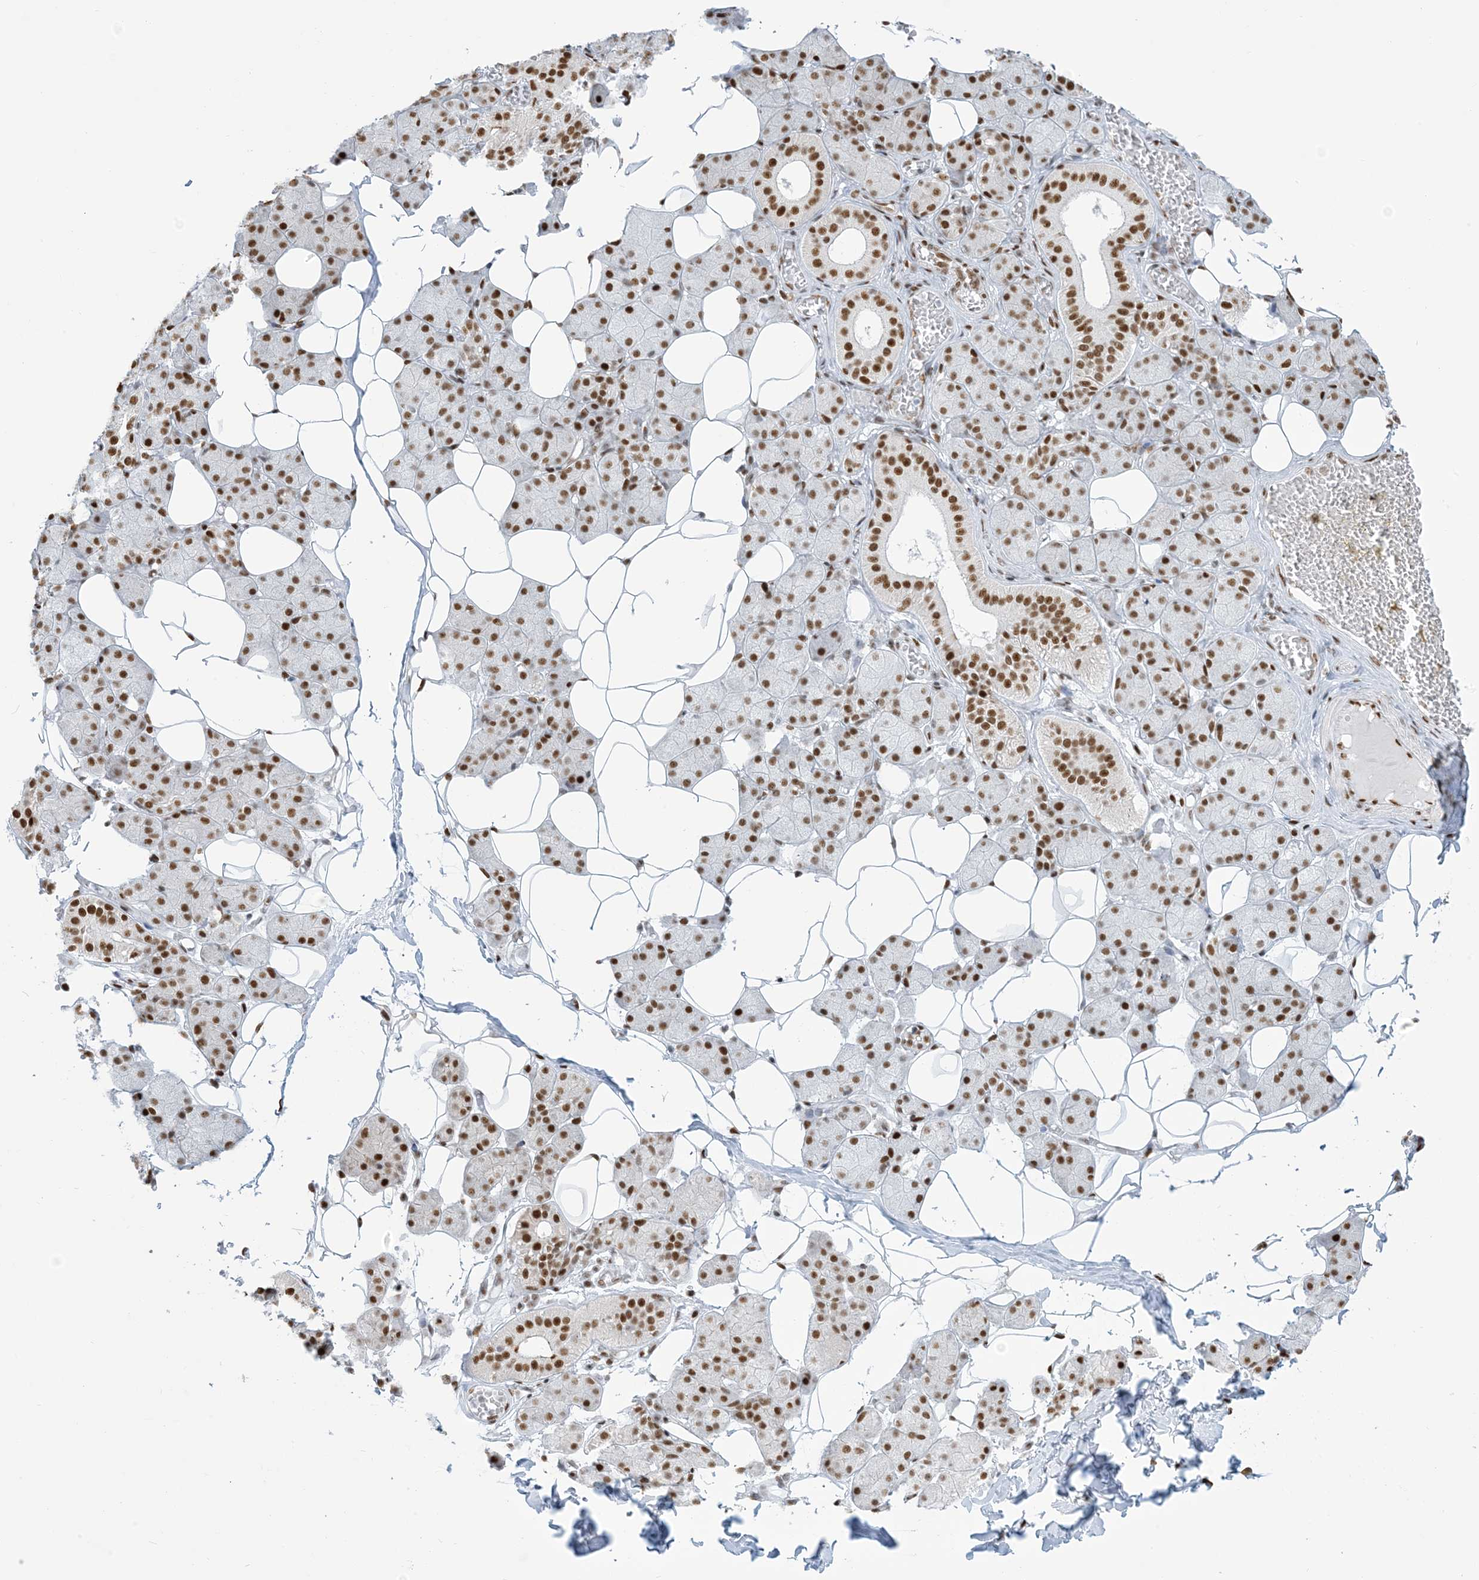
{"staining": {"intensity": "moderate", "quantity": ">75%", "location": "nuclear"}, "tissue": "salivary gland", "cell_type": "Glandular cells", "image_type": "normal", "snomed": [{"axis": "morphology", "description": "Normal tissue, NOS"}, {"axis": "topography", "description": "Salivary gland"}], "caption": "This histopathology image displays immunohistochemistry staining of normal human salivary gland, with medium moderate nuclear staining in approximately >75% of glandular cells.", "gene": "STAG1", "patient": {"sex": "female", "age": 33}}